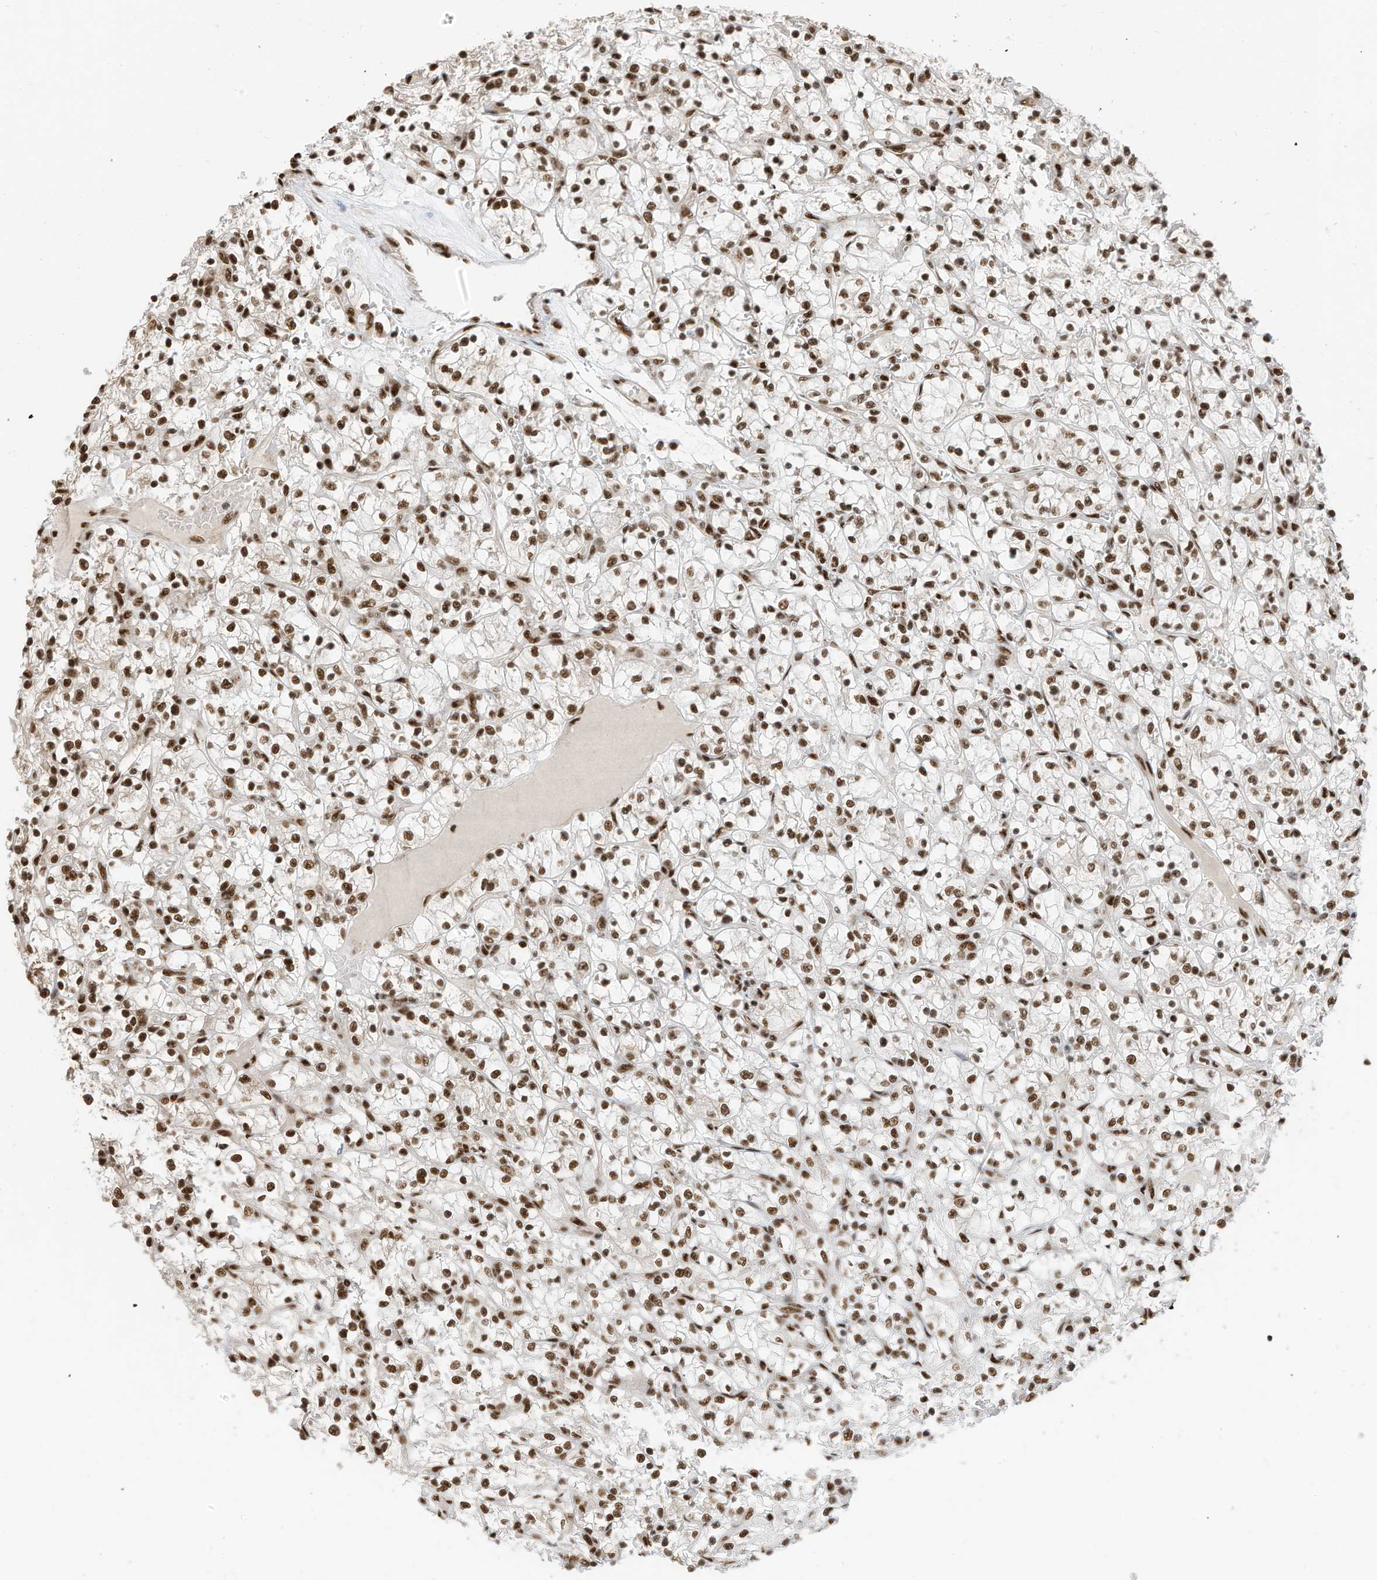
{"staining": {"intensity": "moderate", "quantity": ">75%", "location": "nuclear"}, "tissue": "renal cancer", "cell_type": "Tumor cells", "image_type": "cancer", "snomed": [{"axis": "morphology", "description": "Adenocarcinoma, NOS"}, {"axis": "topography", "description": "Kidney"}], "caption": "IHC micrograph of neoplastic tissue: renal cancer (adenocarcinoma) stained using IHC displays medium levels of moderate protein expression localized specifically in the nuclear of tumor cells, appearing as a nuclear brown color.", "gene": "SF3A3", "patient": {"sex": "female", "age": 69}}